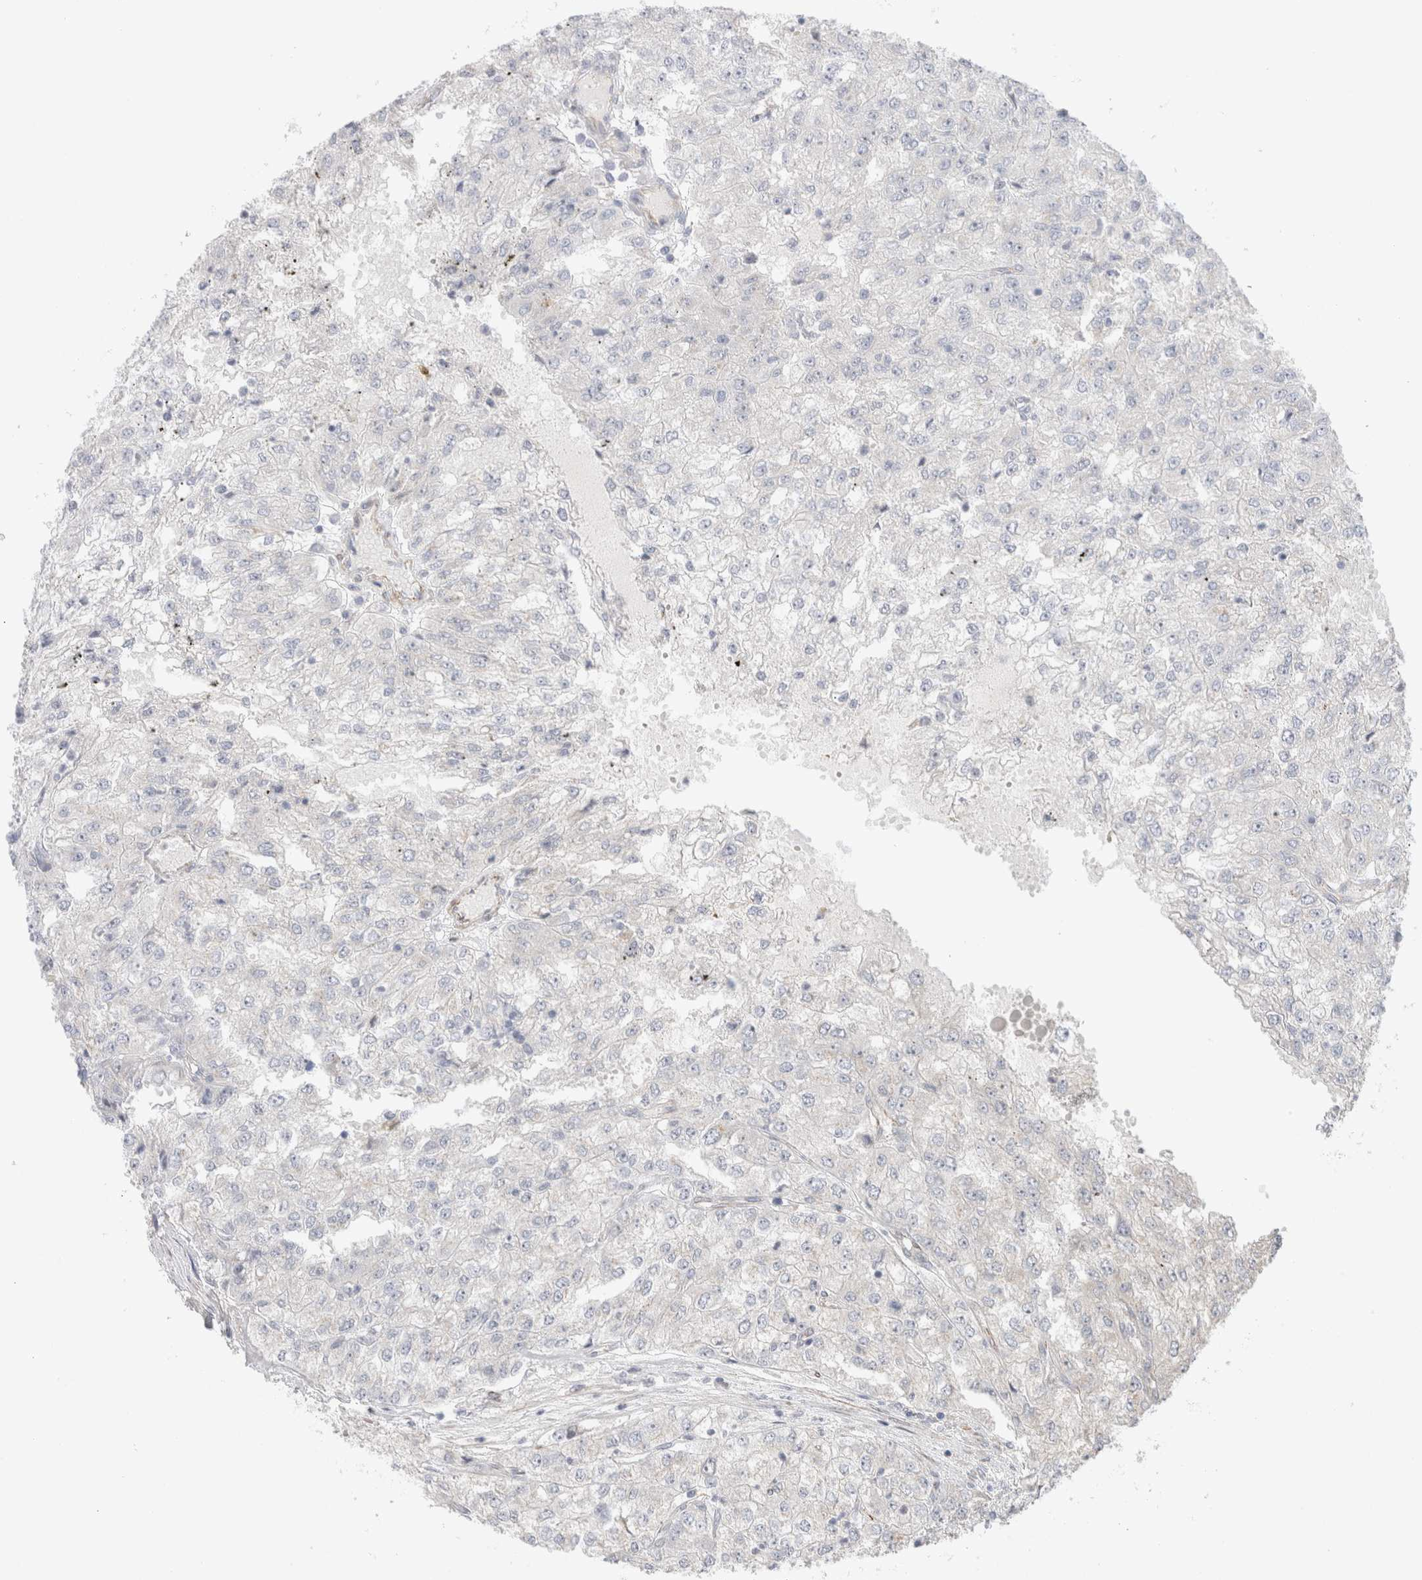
{"staining": {"intensity": "negative", "quantity": "none", "location": "none"}, "tissue": "renal cancer", "cell_type": "Tumor cells", "image_type": "cancer", "snomed": [{"axis": "morphology", "description": "Adenocarcinoma, NOS"}, {"axis": "topography", "description": "Kidney"}], "caption": "Renal adenocarcinoma was stained to show a protein in brown. There is no significant expression in tumor cells.", "gene": "CAAP1", "patient": {"sex": "female", "age": 54}}